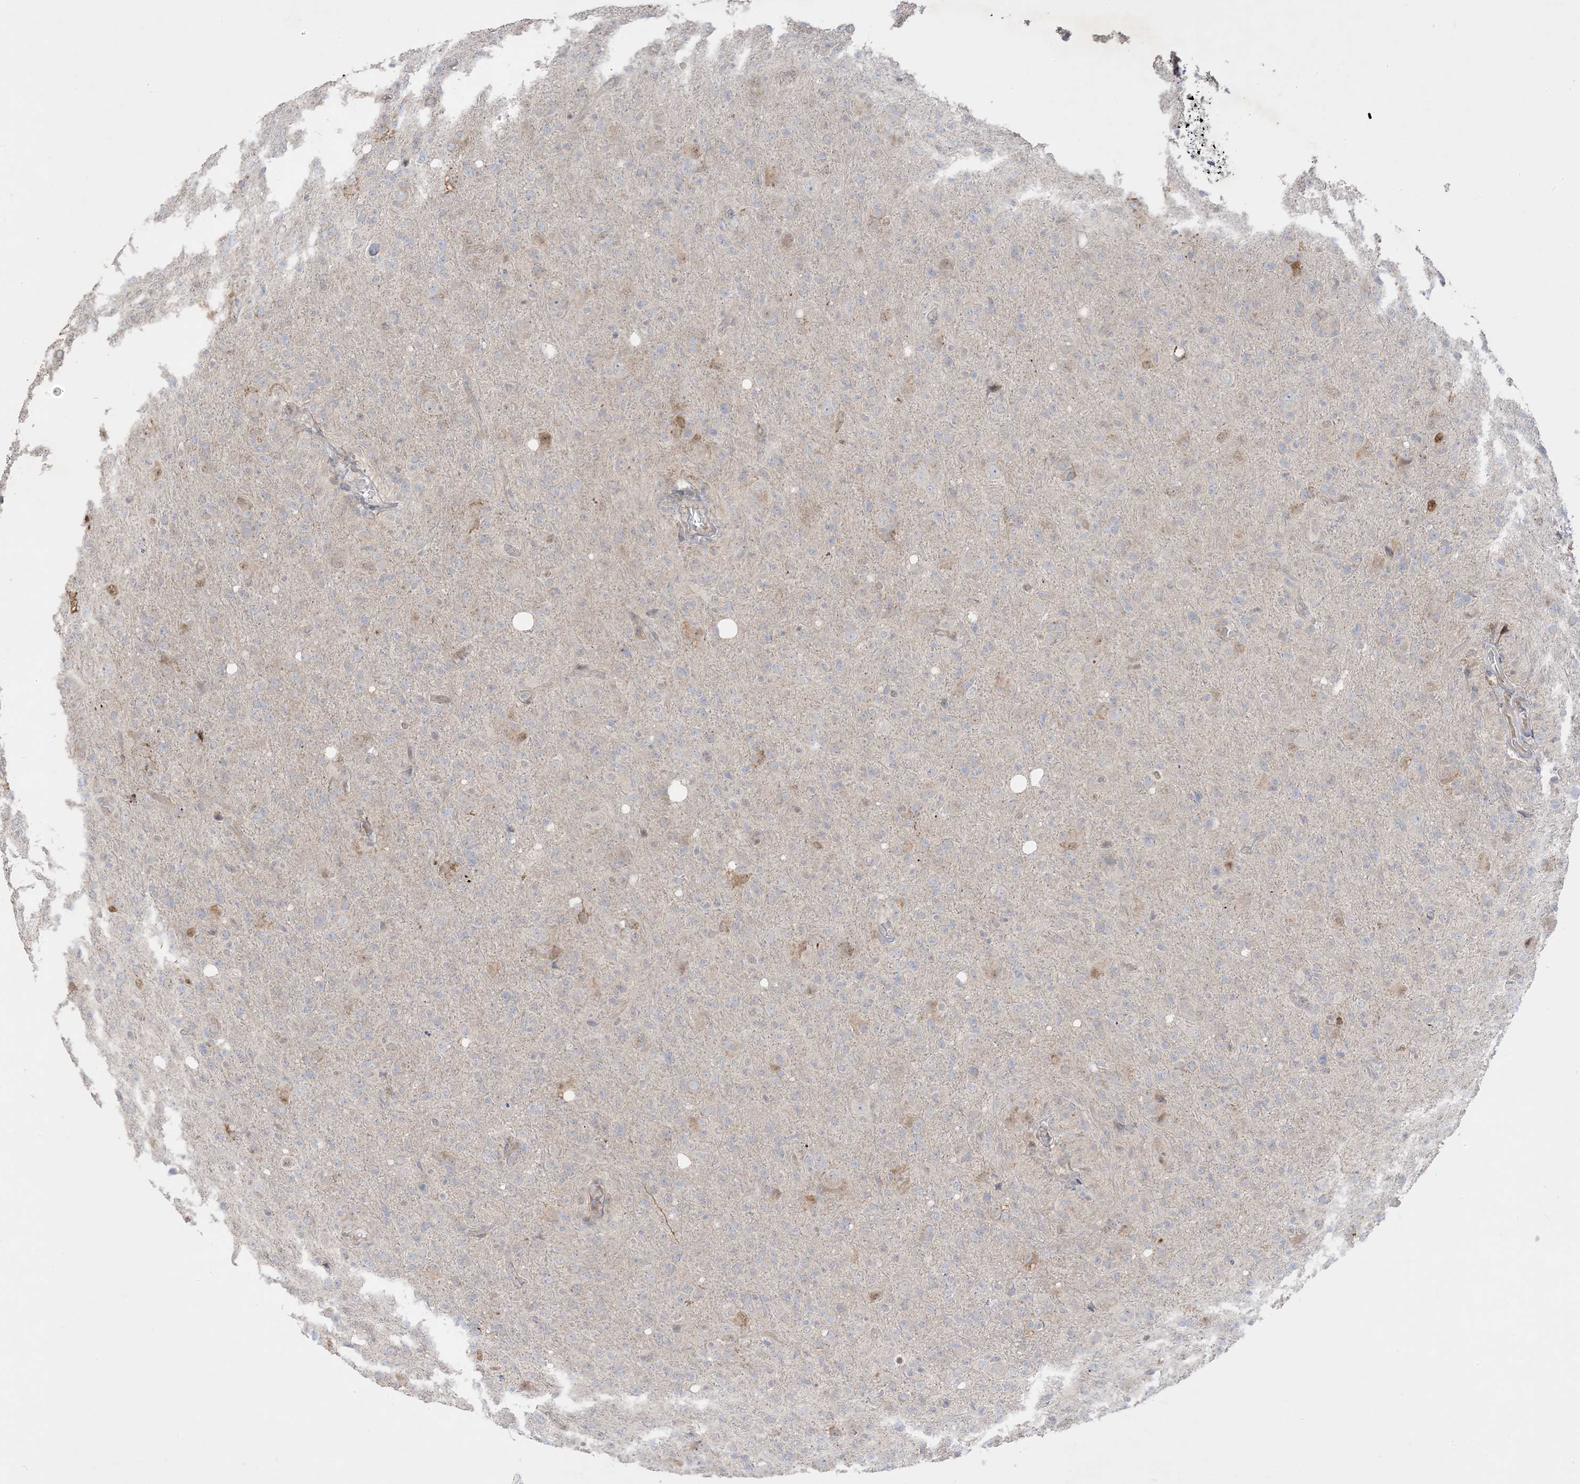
{"staining": {"intensity": "negative", "quantity": "none", "location": "none"}, "tissue": "glioma", "cell_type": "Tumor cells", "image_type": "cancer", "snomed": [{"axis": "morphology", "description": "Glioma, malignant, High grade"}, {"axis": "topography", "description": "Brain"}], "caption": "Immunohistochemistry histopathology image of neoplastic tissue: glioma stained with DAB reveals no significant protein staining in tumor cells.", "gene": "BHLHE40", "patient": {"sex": "female", "age": 57}}